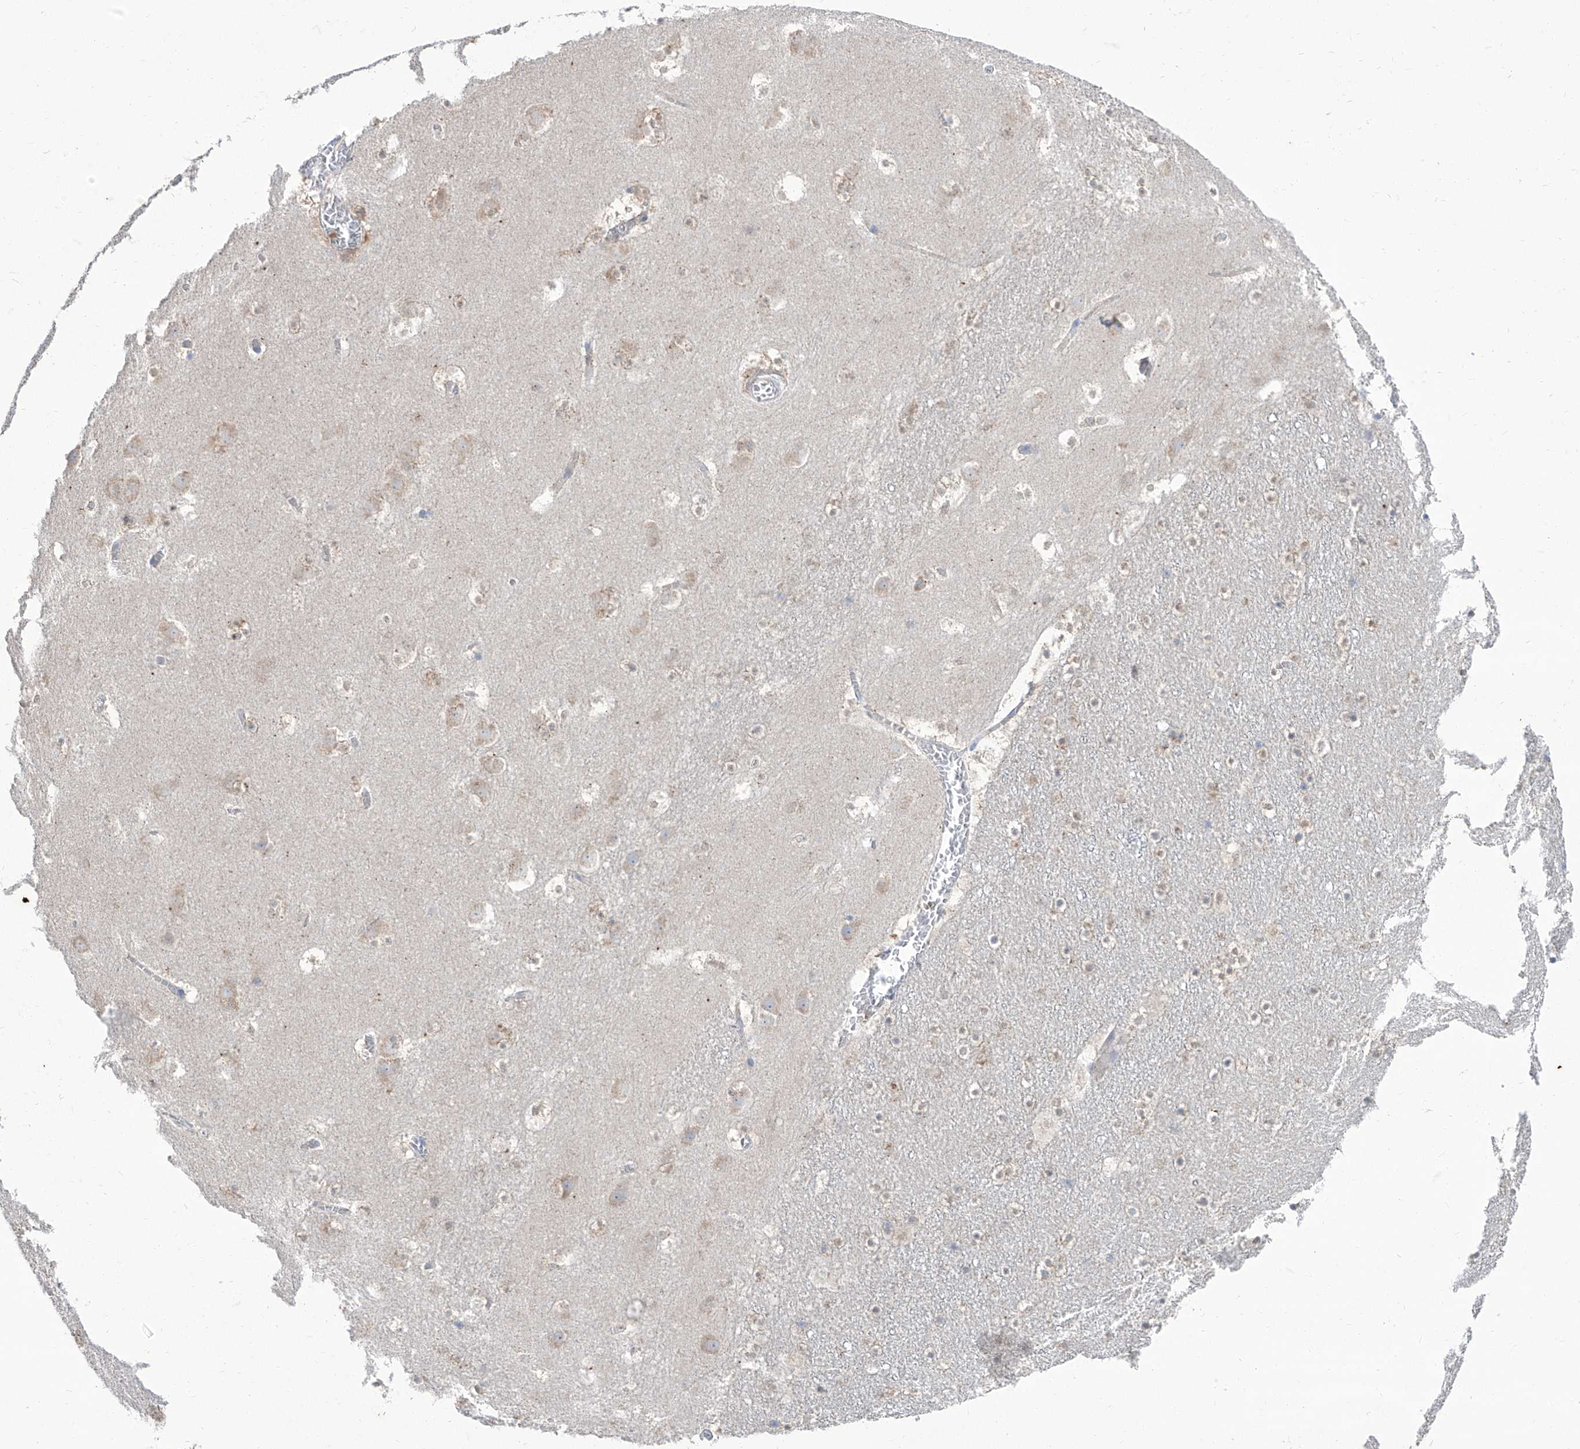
{"staining": {"intensity": "moderate", "quantity": "<25%", "location": "cytoplasmic/membranous"}, "tissue": "caudate", "cell_type": "Glial cells", "image_type": "normal", "snomed": [{"axis": "morphology", "description": "Normal tissue, NOS"}, {"axis": "topography", "description": "Lateral ventricle wall"}], "caption": "Immunohistochemical staining of normal human caudate demonstrates <25% levels of moderate cytoplasmic/membranous protein staining in approximately <25% of glial cells.", "gene": "BROX", "patient": {"sex": "male", "age": 45}}